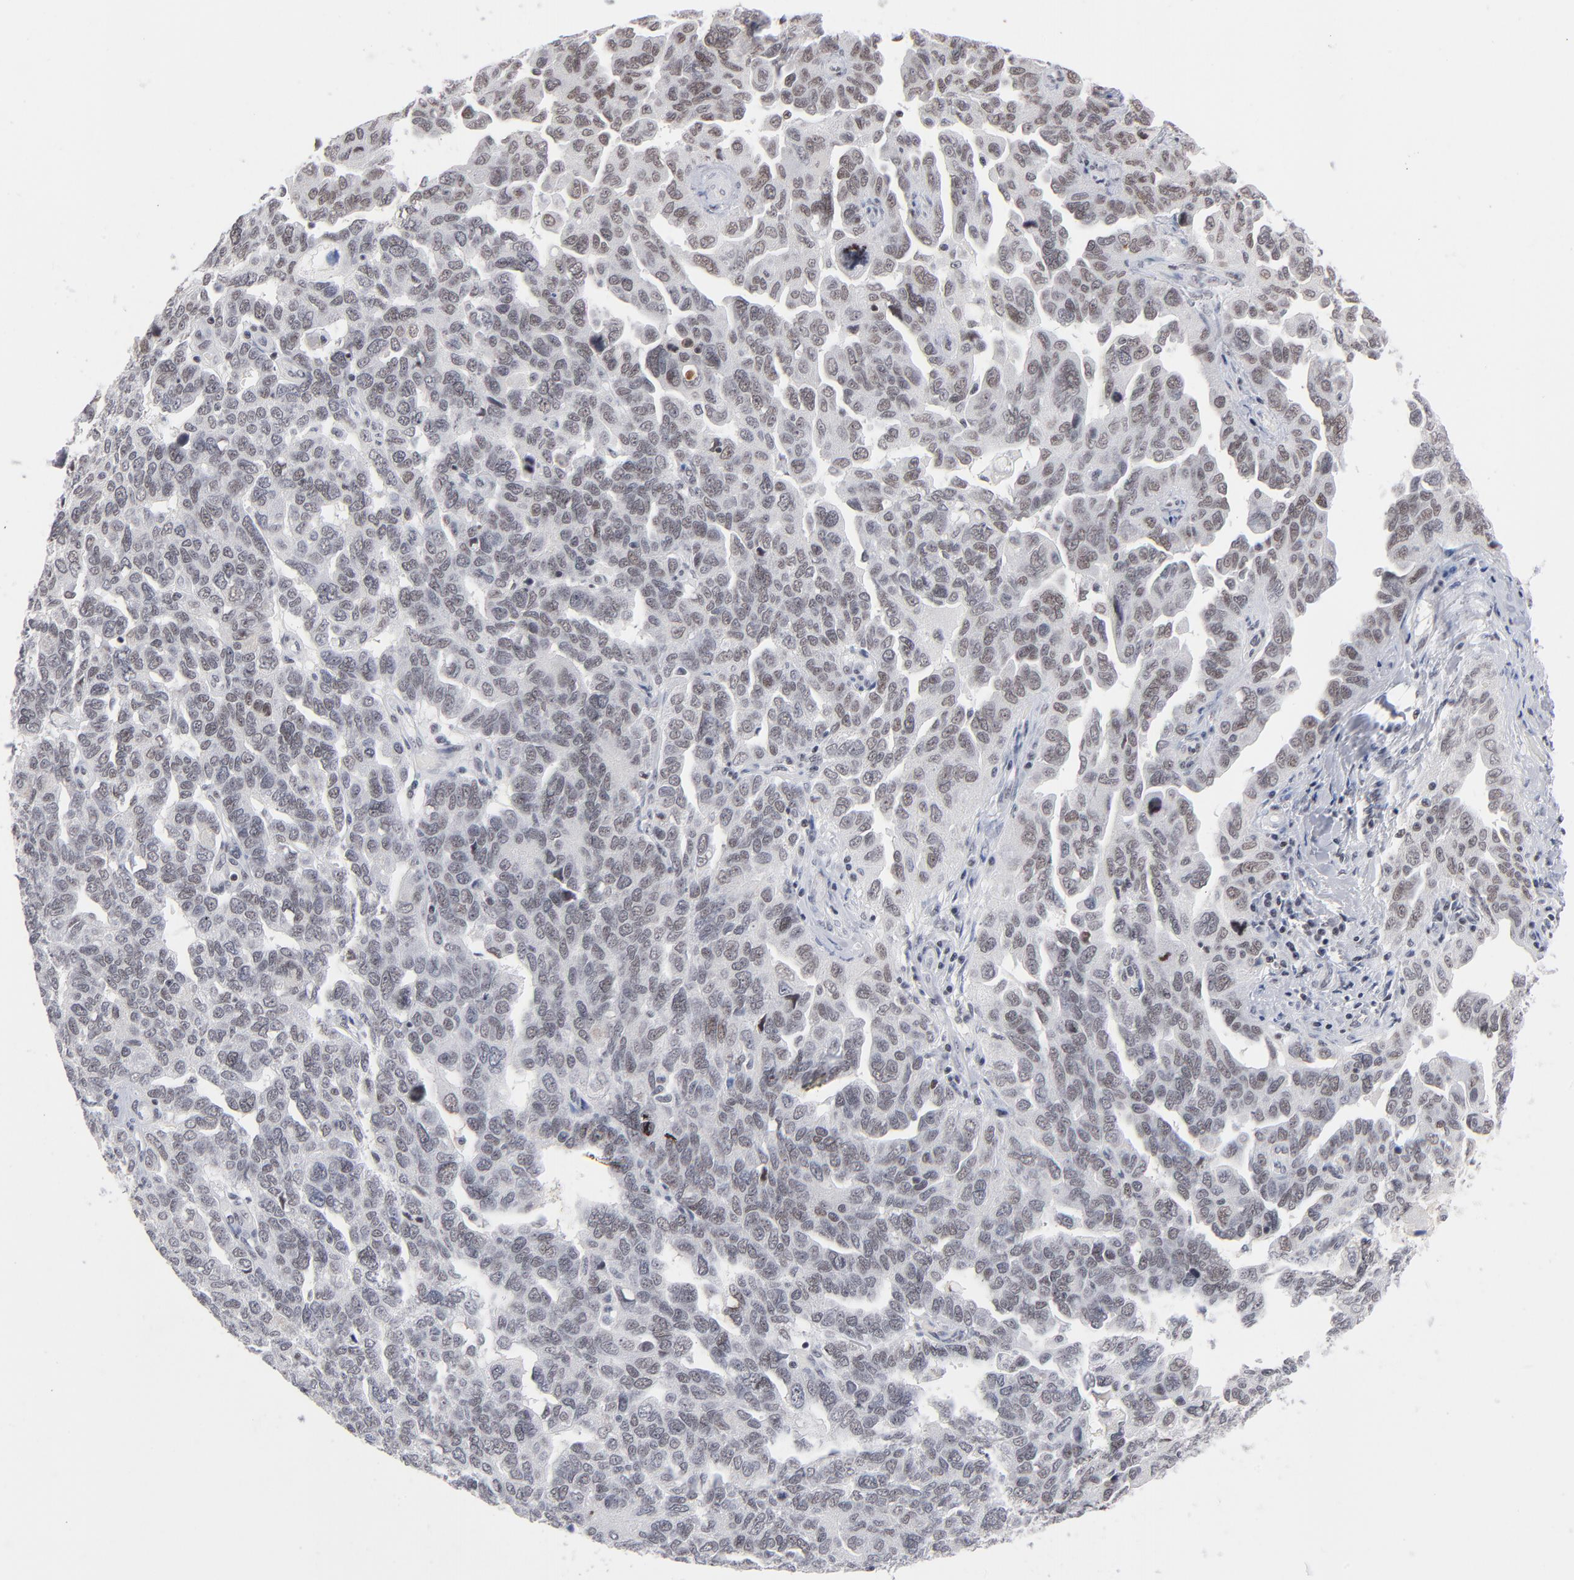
{"staining": {"intensity": "weak", "quantity": ">75%", "location": "nuclear"}, "tissue": "ovarian cancer", "cell_type": "Tumor cells", "image_type": "cancer", "snomed": [{"axis": "morphology", "description": "Cystadenocarcinoma, serous, NOS"}, {"axis": "topography", "description": "Ovary"}], "caption": "A brown stain labels weak nuclear expression of a protein in ovarian serous cystadenocarcinoma tumor cells. (DAB (3,3'-diaminobenzidine) = brown stain, brightfield microscopy at high magnification).", "gene": "ZNF143", "patient": {"sex": "female", "age": 64}}